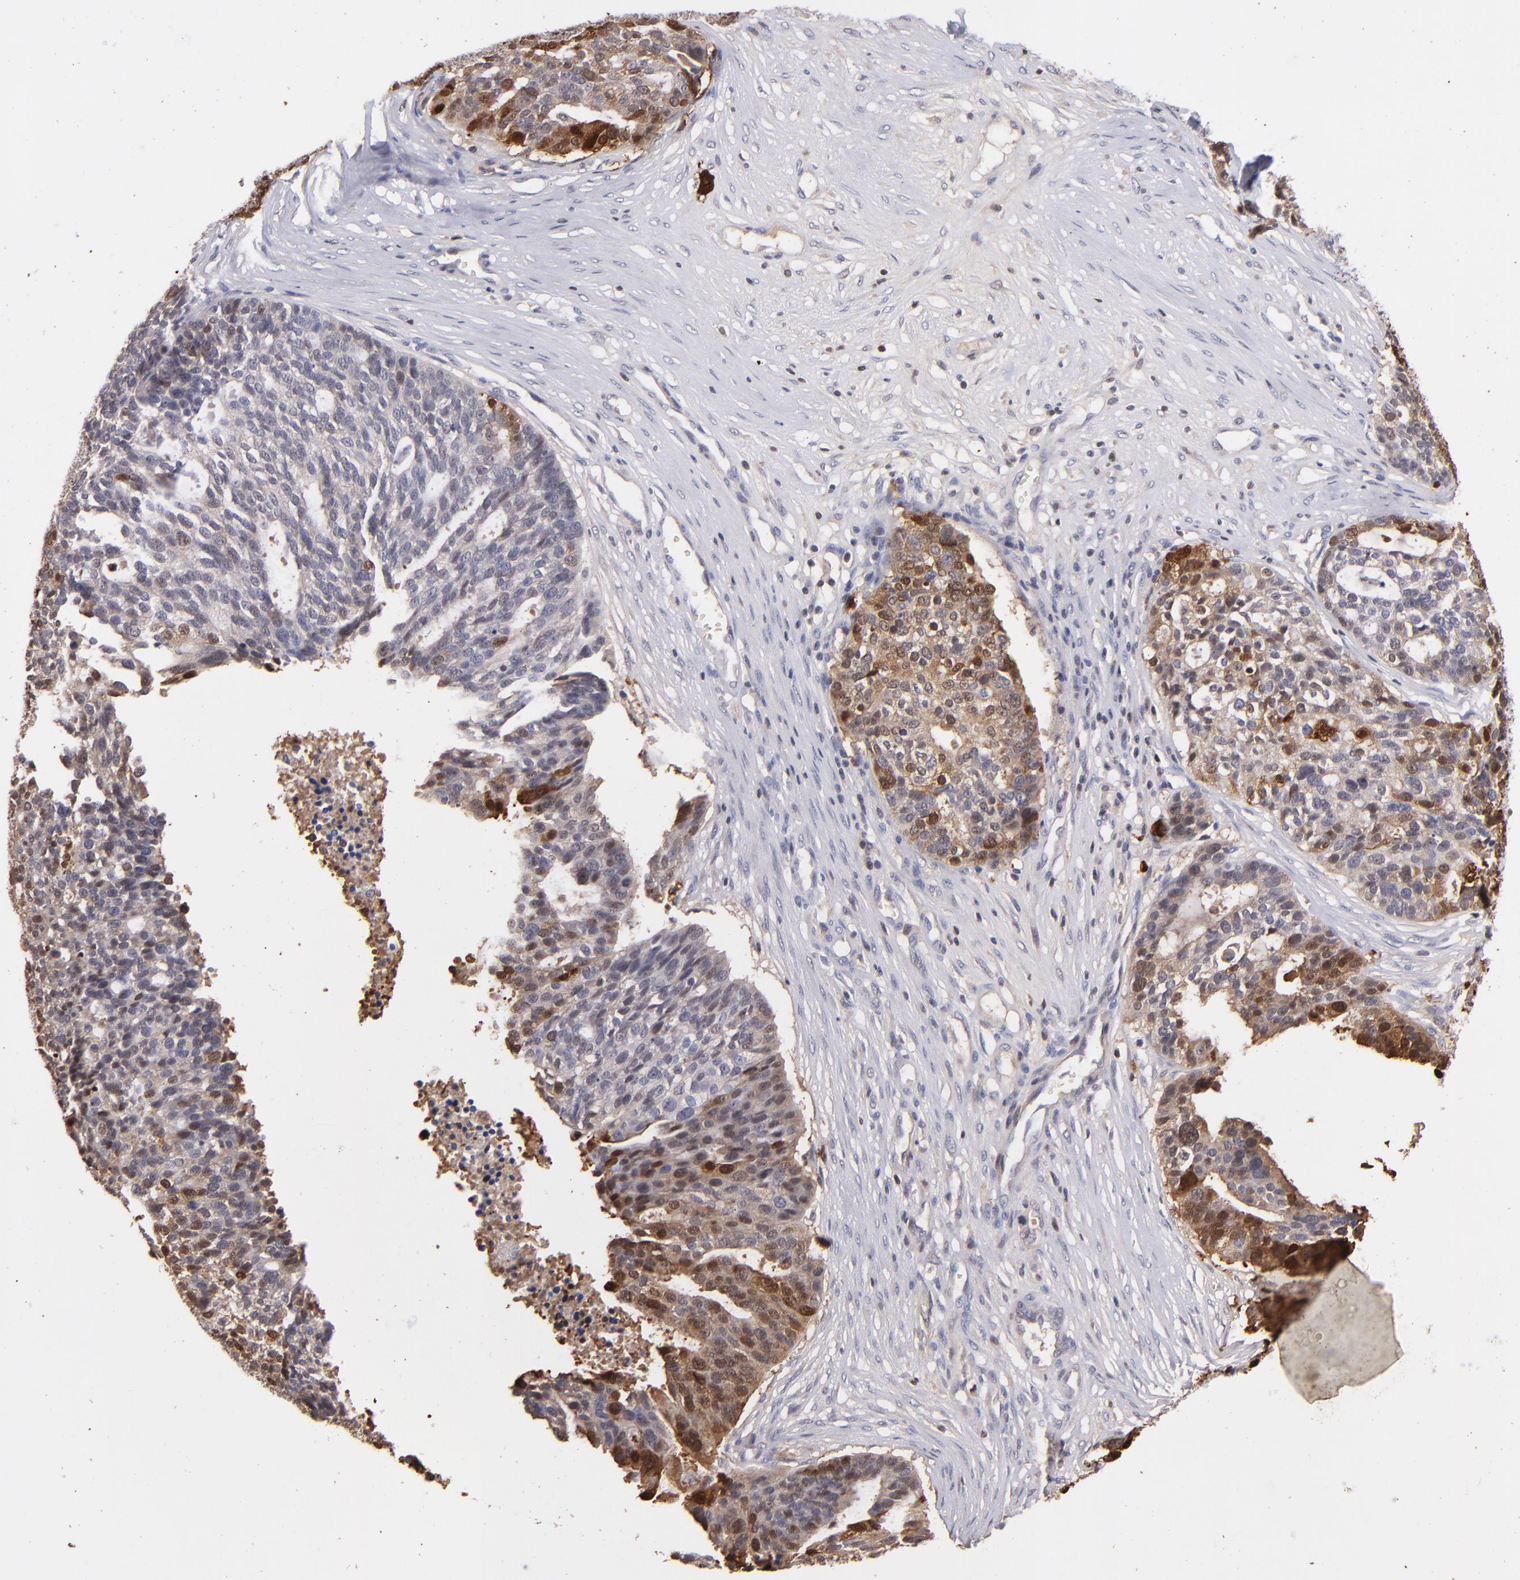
{"staining": {"intensity": "moderate", "quantity": ">75%", "location": "cytoplasmic/membranous,nuclear"}, "tissue": "ovarian cancer", "cell_type": "Tumor cells", "image_type": "cancer", "snomed": [{"axis": "morphology", "description": "Cystadenocarcinoma, serous, NOS"}, {"axis": "topography", "description": "Ovary"}], "caption": "Immunohistochemistry (IHC) micrograph of ovarian cancer (serous cystadenocarcinoma) stained for a protein (brown), which demonstrates medium levels of moderate cytoplasmic/membranous and nuclear positivity in approximately >75% of tumor cells.", "gene": "S100A2", "patient": {"sex": "female", "age": 59}}